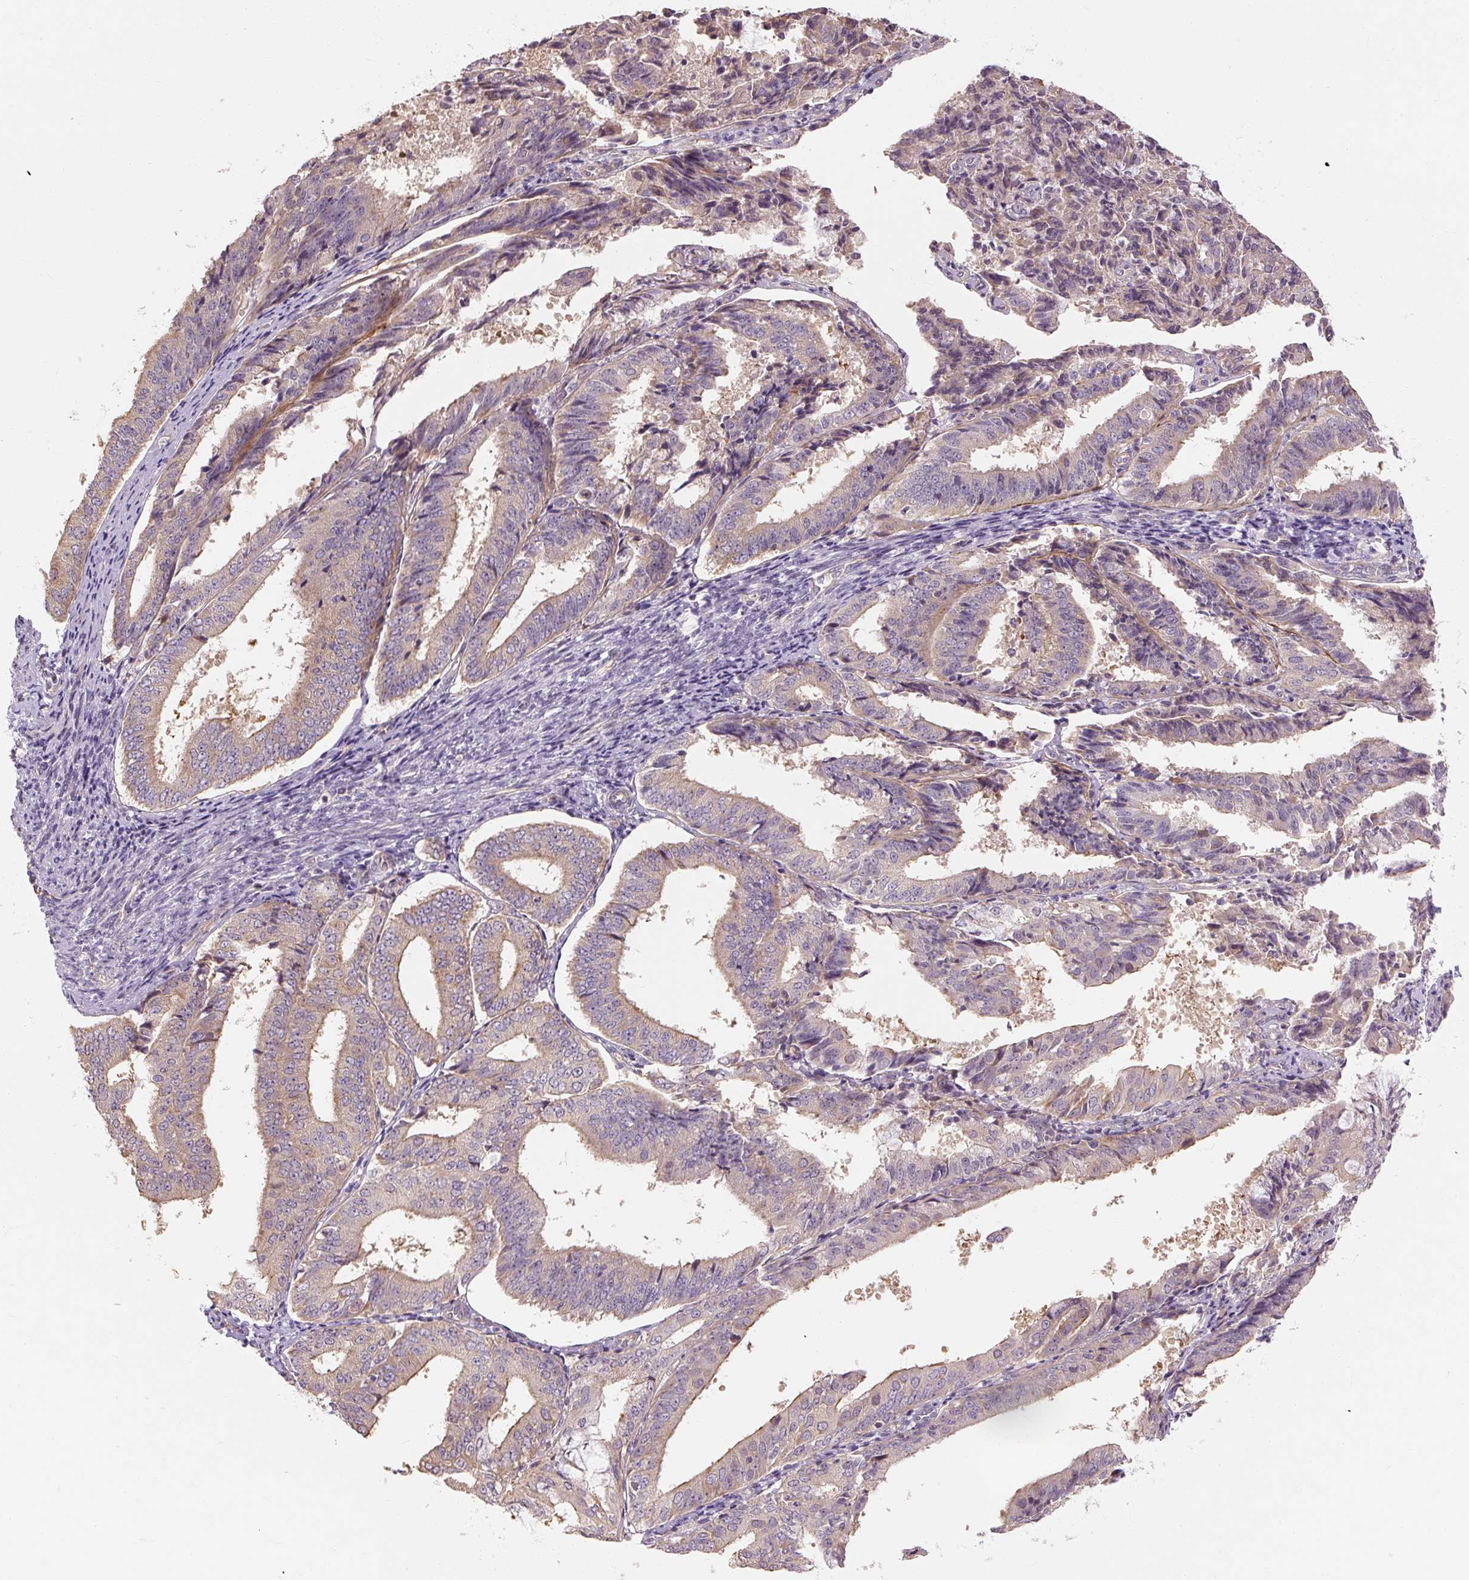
{"staining": {"intensity": "weak", "quantity": "25%-75%", "location": "cytoplasmic/membranous"}, "tissue": "endometrial cancer", "cell_type": "Tumor cells", "image_type": "cancer", "snomed": [{"axis": "morphology", "description": "Adenocarcinoma, NOS"}, {"axis": "topography", "description": "Endometrium"}], "caption": "A micrograph showing weak cytoplasmic/membranous staining in approximately 25%-75% of tumor cells in adenocarcinoma (endometrial), as visualized by brown immunohistochemical staining.", "gene": "RB1CC1", "patient": {"sex": "female", "age": 63}}